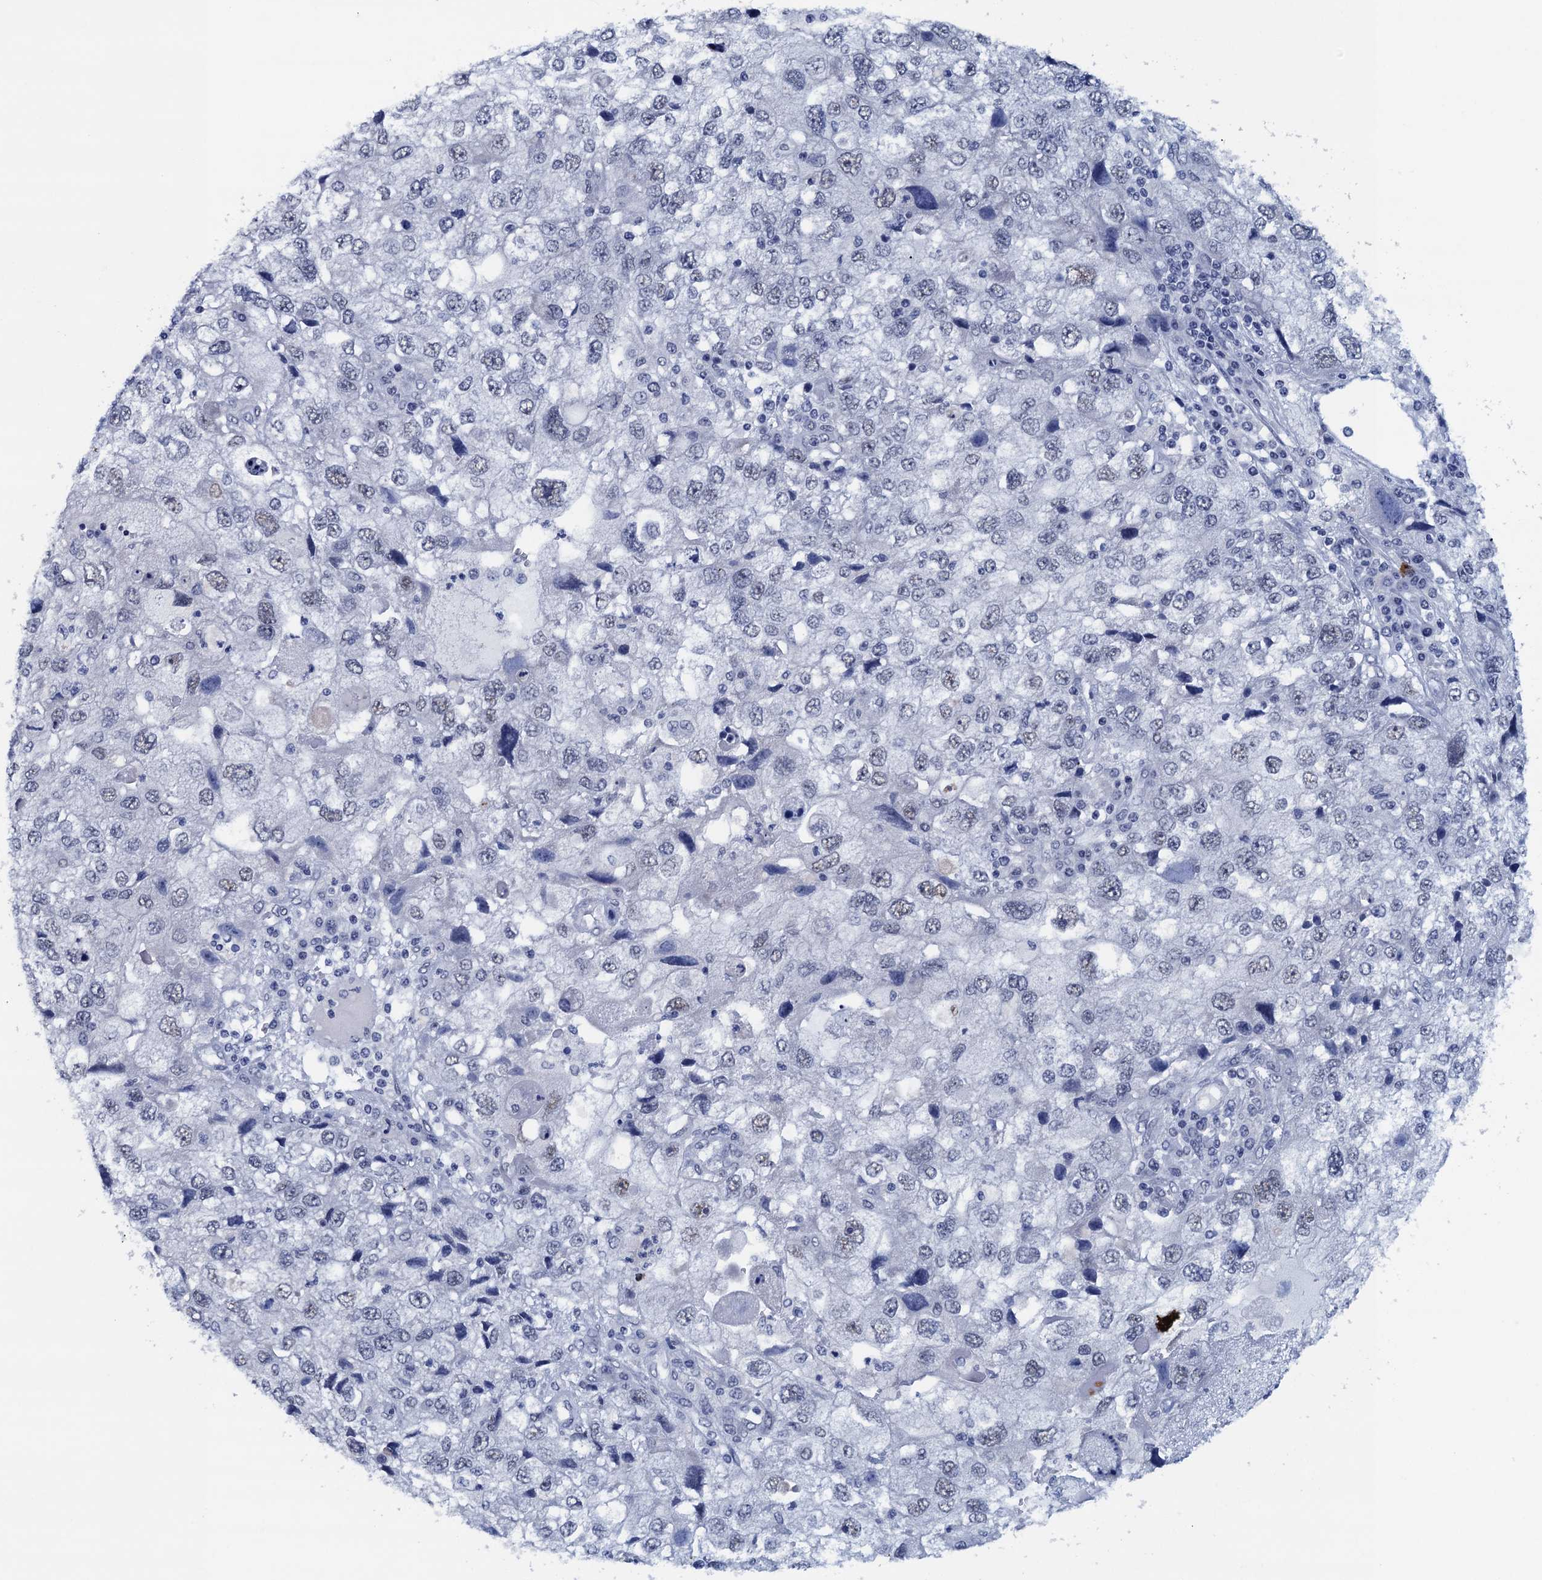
{"staining": {"intensity": "negative", "quantity": "none", "location": "none"}, "tissue": "endometrial cancer", "cell_type": "Tumor cells", "image_type": "cancer", "snomed": [{"axis": "morphology", "description": "Adenocarcinoma, NOS"}, {"axis": "topography", "description": "Endometrium"}], "caption": "A high-resolution image shows immunohistochemistry staining of endometrial cancer, which reveals no significant positivity in tumor cells. (DAB (3,3'-diaminobenzidine) immunohistochemistry (IHC), high magnification).", "gene": "FNBP4", "patient": {"sex": "female", "age": 49}}